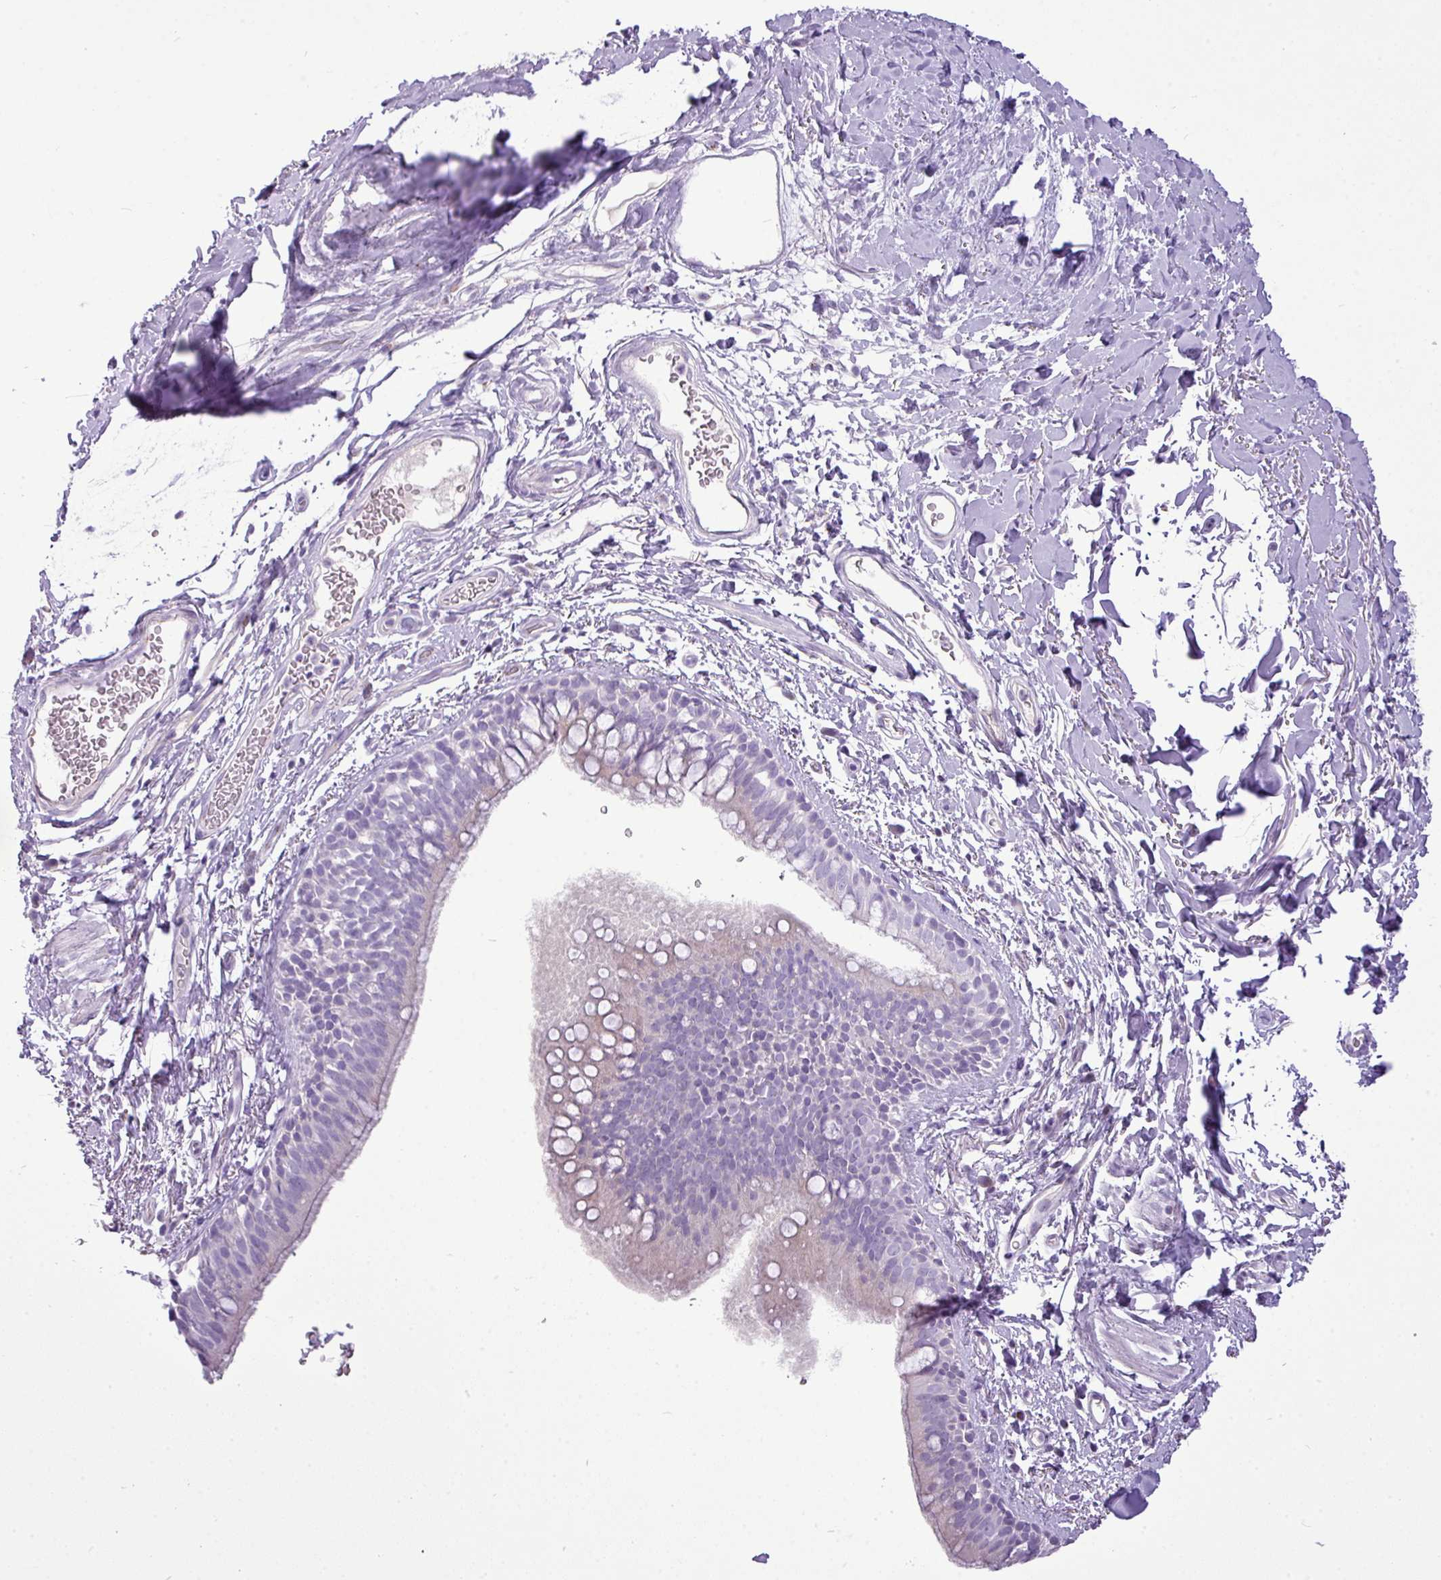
{"staining": {"intensity": "negative", "quantity": "none", "location": "none"}, "tissue": "bronchus", "cell_type": "Respiratory epithelial cells", "image_type": "normal", "snomed": [{"axis": "morphology", "description": "Normal tissue, NOS"}, {"axis": "morphology", "description": "Squamous cell carcinoma, NOS"}, {"axis": "topography", "description": "Bronchus"}, {"axis": "topography", "description": "Lung"}], "caption": "Respiratory epithelial cells show no significant expression in normal bronchus. (DAB immunohistochemistry, high magnification).", "gene": "FAM43A", "patient": {"sex": "female", "age": 70}}